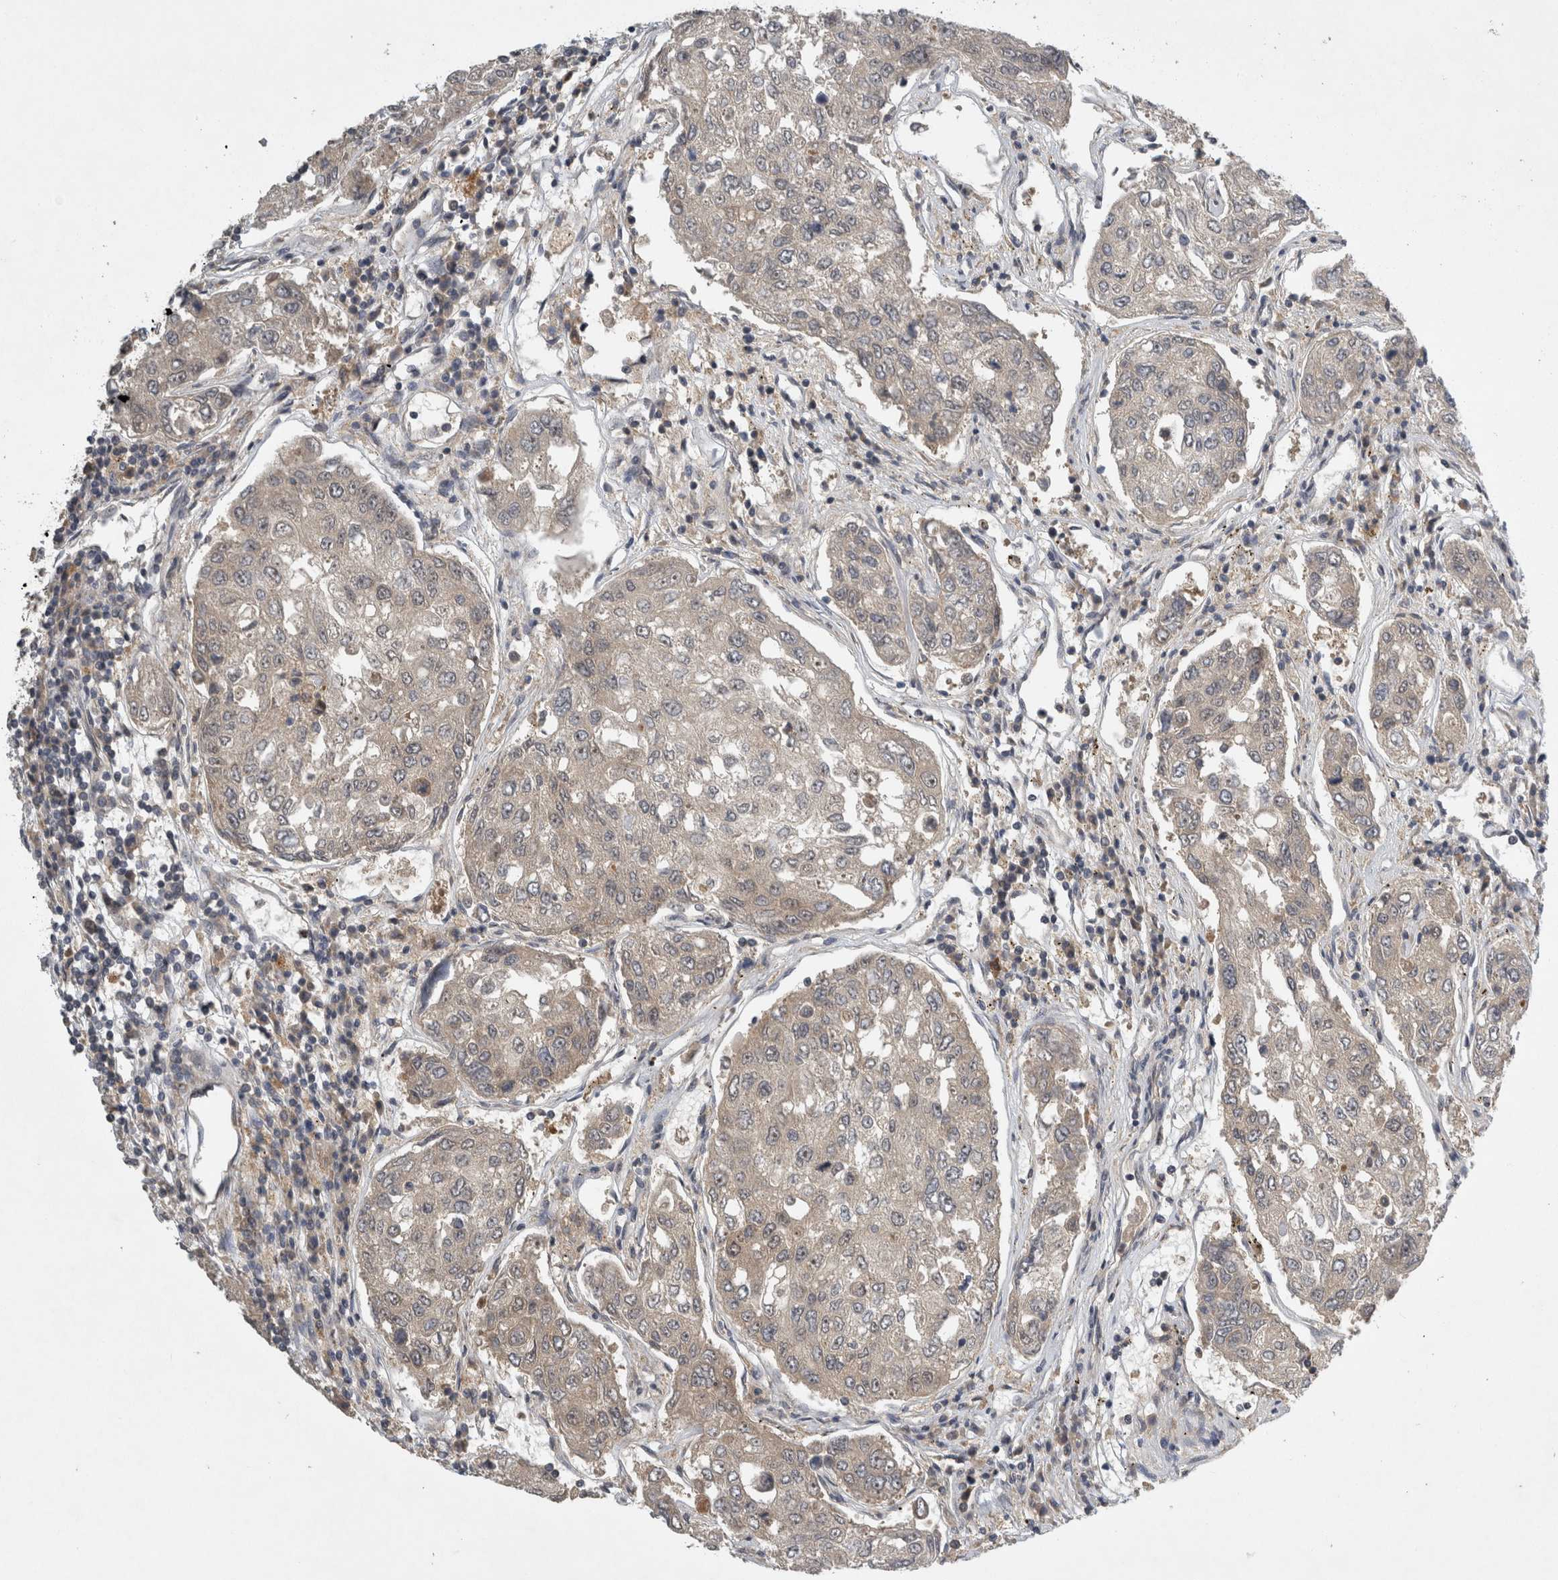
{"staining": {"intensity": "moderate", "quantity": "25%-75%", "location": "cytoplasmic/membranous"}, "tissue": "urothelial cancer", "cell_type": "Tumor cells", "image_type": "cancer", "snomed": [{"axis": "morphology", "description": "Urothelial carcinoma, High grade"}, {"axis": "topography", "description": "Lymph node"}, {"axis": "topography", "description": "Urinary bladder"}], "caption": "Urothelial cancer stained with a brown dye shows moderate cytoplasmic/membranous positive staining in approximately 25%-75% of tumor cells.", "gene": "AASDHPPT", "patient": {"sex": "male", "age": 51}}